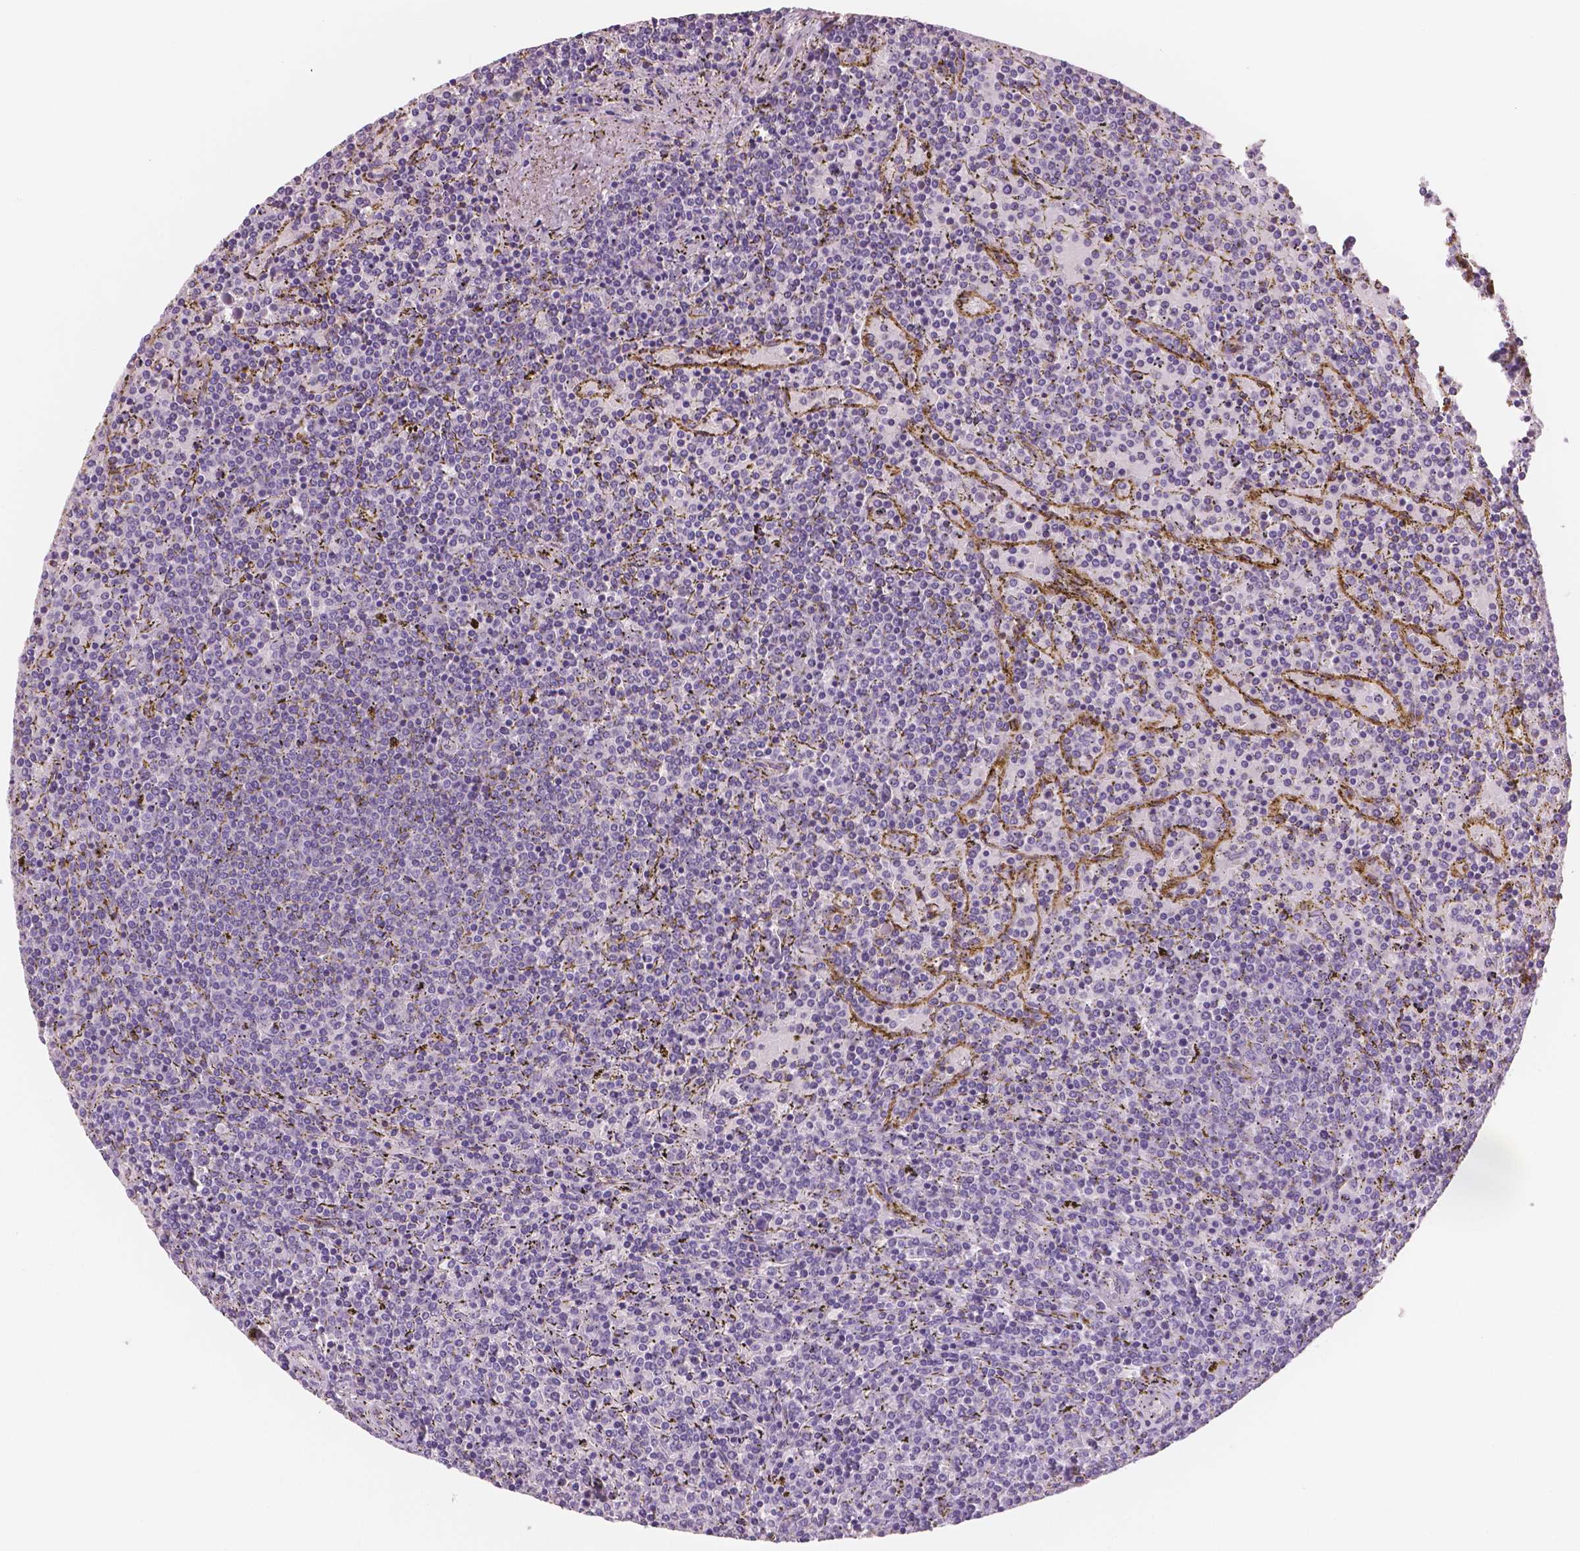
{"staining": {"intensity": "negative", "quantity": "none", "location": "none"}, "tissue": "lymphoma", "cell_type": "Tumor cells", "image_type": "cancer", "snomed": [{"axis": "morphology", "description": "Malignant lymphoma, non-Hodgkin's type, Low grade"}, {"axis": "topography", "description": "Spleen"}], "caption": "Tumor cells show no significant positivity in low-grade malignant lymphoma, non-Hodgkin's type.", "gene": "TSPAN7", "patient": {"sex": "female", "age": 77}}